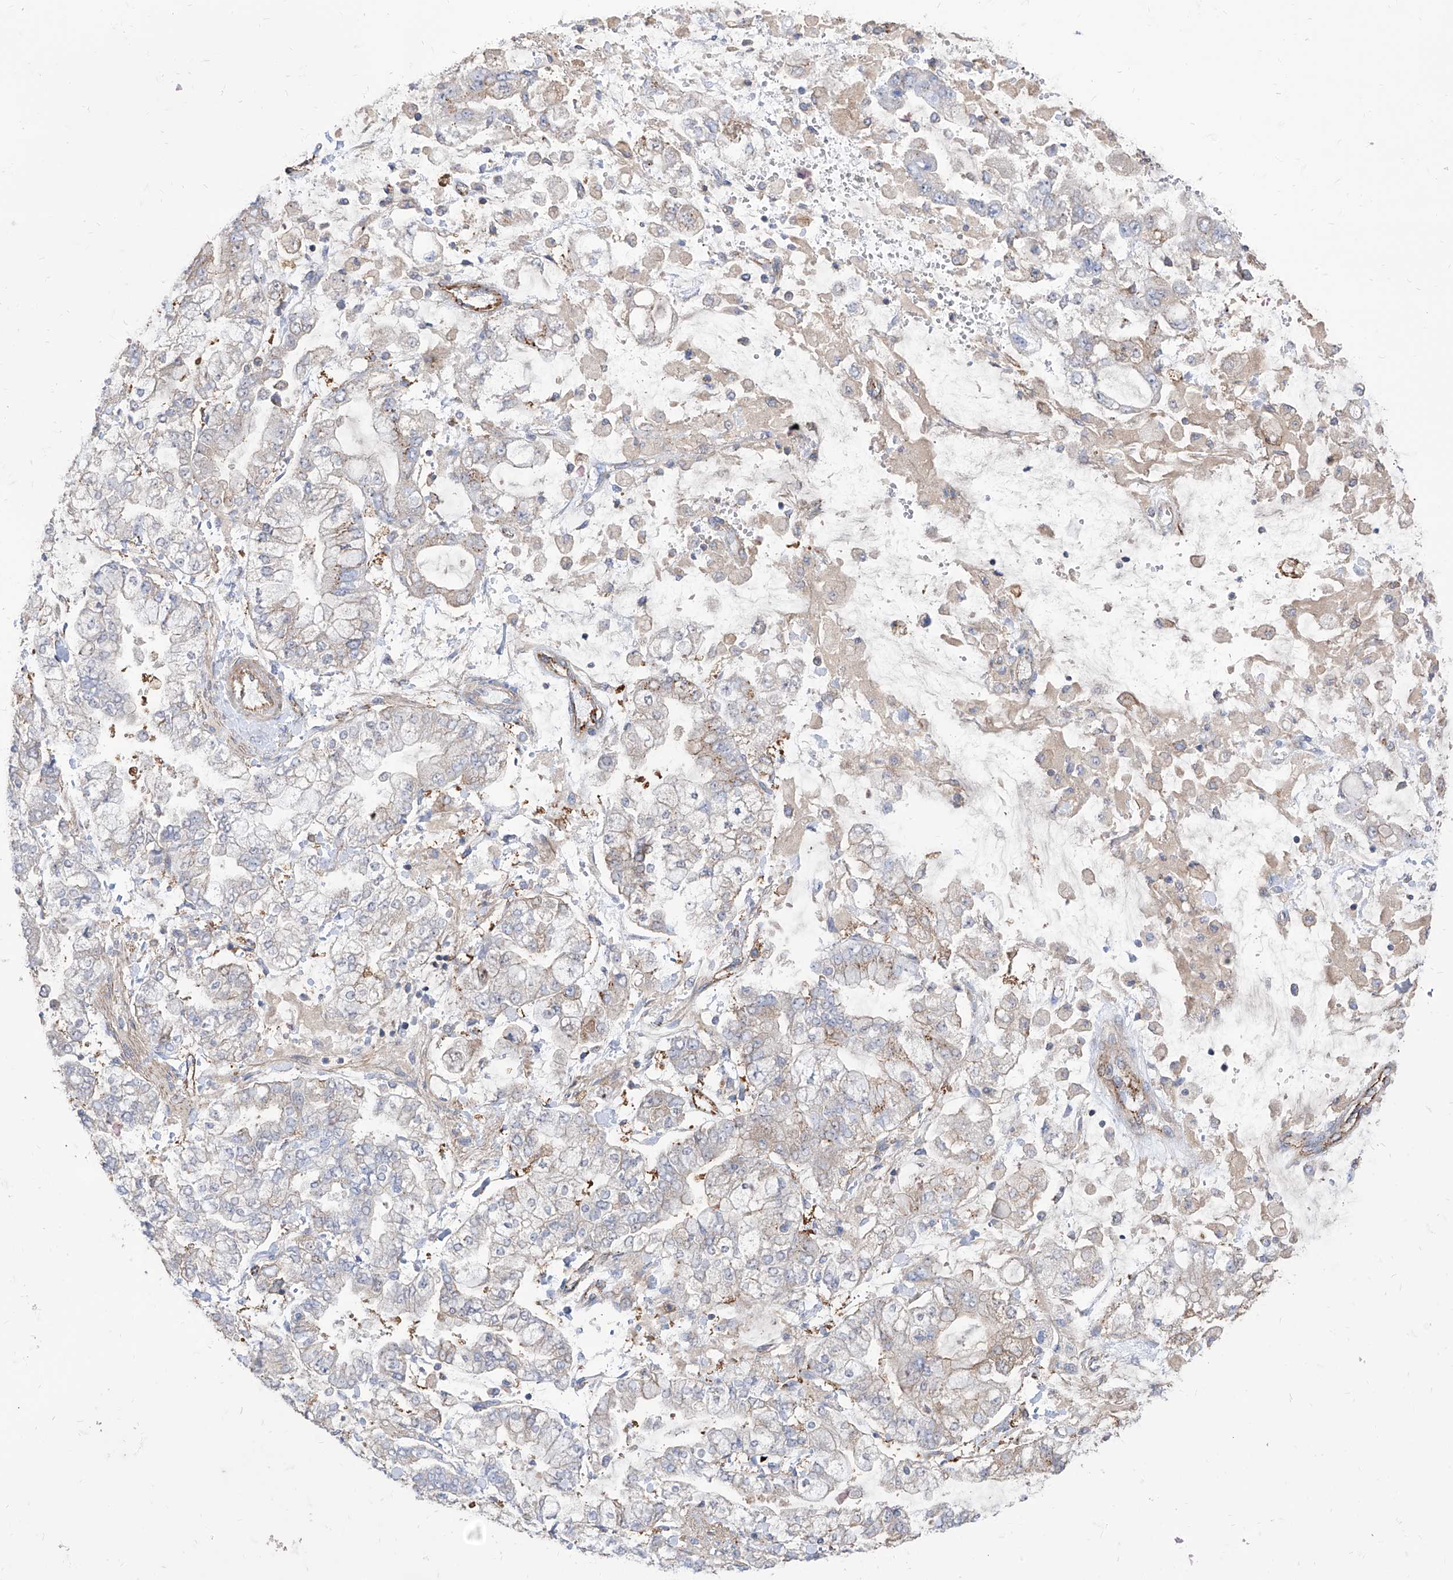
{"staining": {"intensity": "weak", "quantity": "<25%", "location": "cytoplasmic/membranous"}, "tissue": "stomach cancer", "cell_type": "Tumor cells", "image_type": "cancer", "snomed": [{"axis": "morphology", "description": "Normal tissue, NOS"}, {"axis": "morphology", "description": "Adenocarcinoma, NOS"}, {"axis": "topography", "description": "Stomach, upper"}, {"axis": "topography", "description": "Stomach"}], "caption": "Micrograph shows no protein expression in tumor cells of stomach cancer (adenocarcinoma) tissue.", "gene": "C1orf74", "patient": {"sex": "male", "age": 76}}